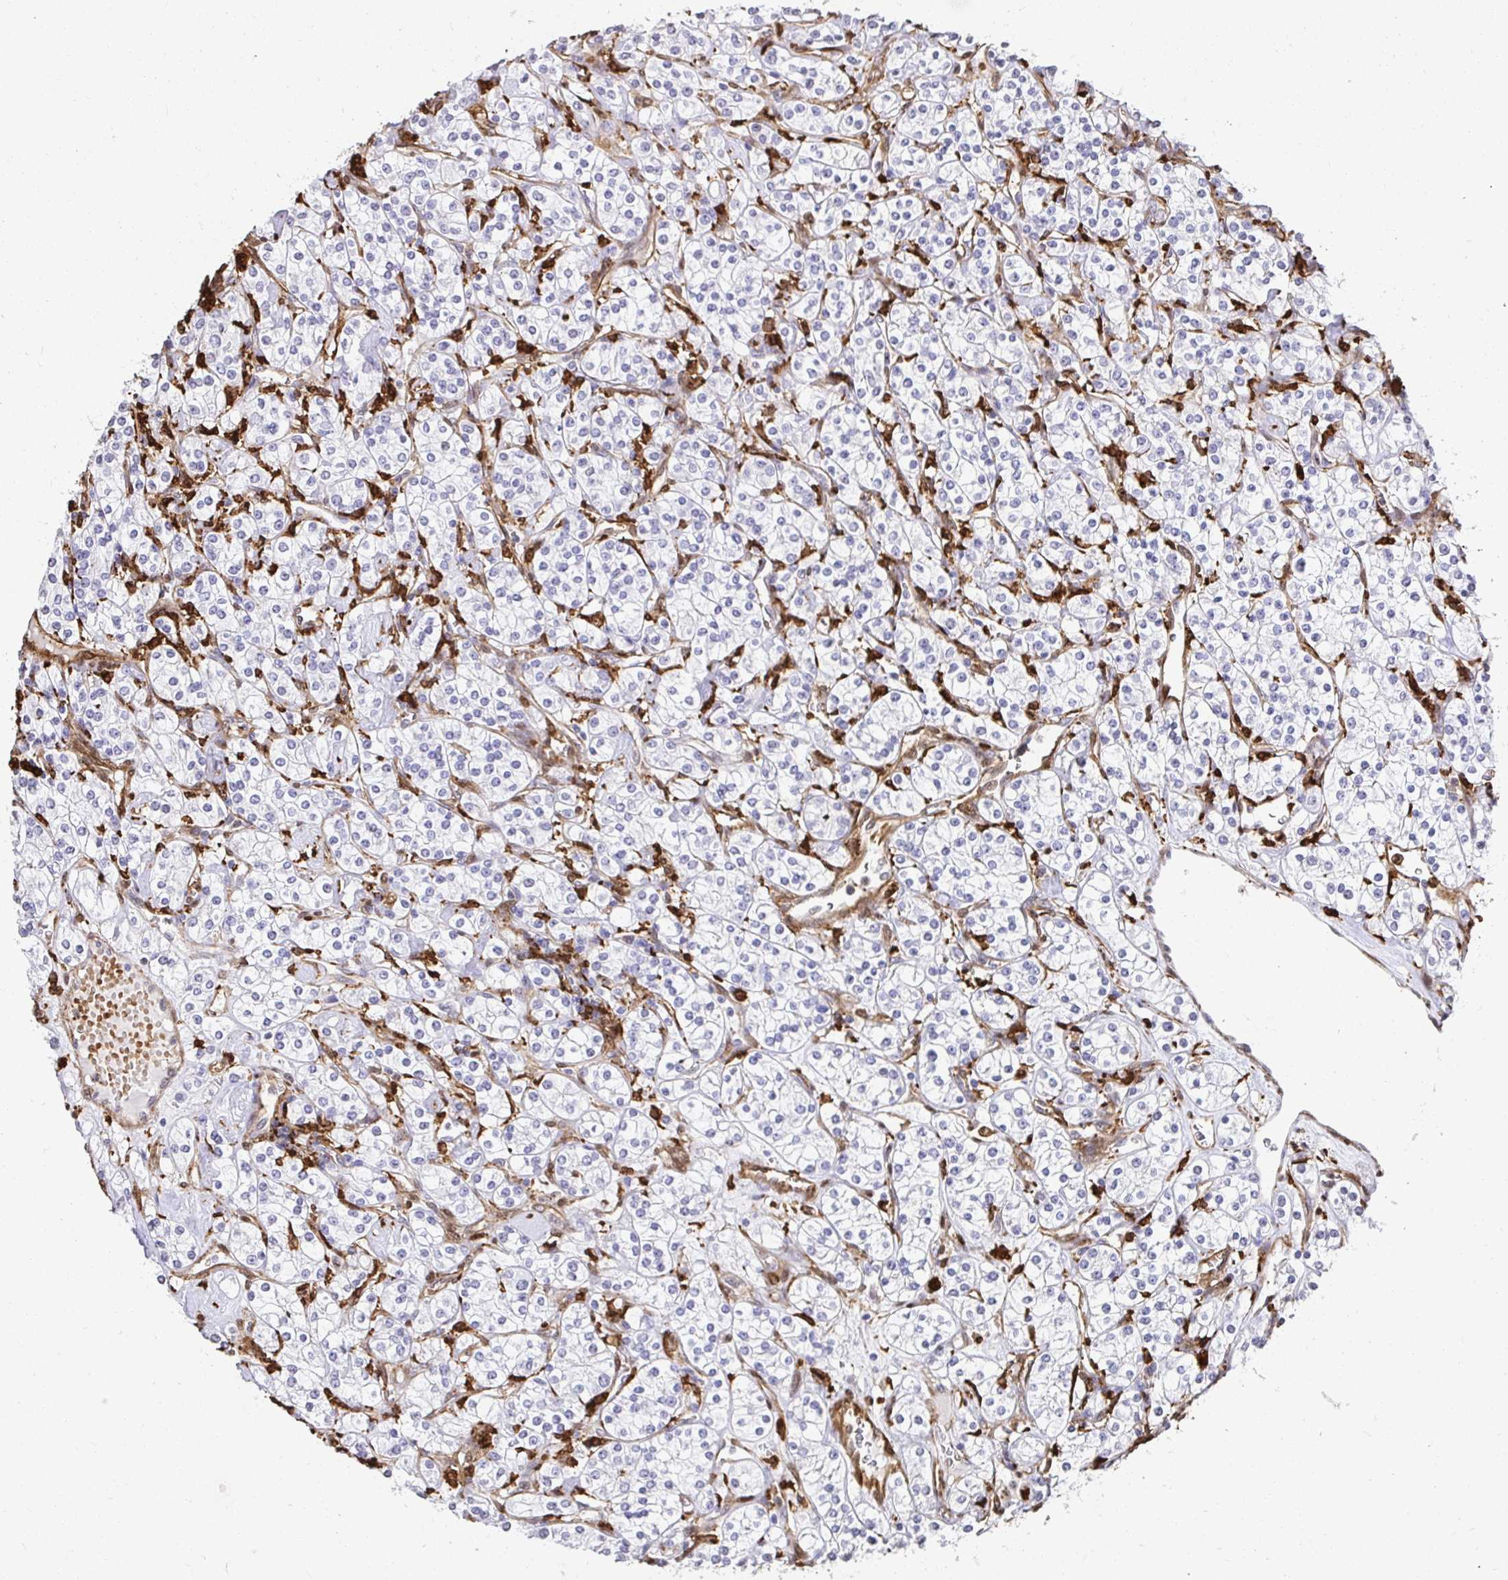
{"staining": {"intensity": "negative", "quantity": "none", "location": "none"}, "tissue": "renal cancer", "cell_type": "Tumor cells", "image_type": "cancer", "snomed": [{"axis": "morphology", "description": "Adenocarcinoma, NOS"}, {"axis": "topography", "description": "Kidney"}], "caption": "Immunohistochemical staining of renal cancer exhibits no significant expression in tumor cells.", "gene": "GSN", "patient": {"sex": "male", "age": 77}}